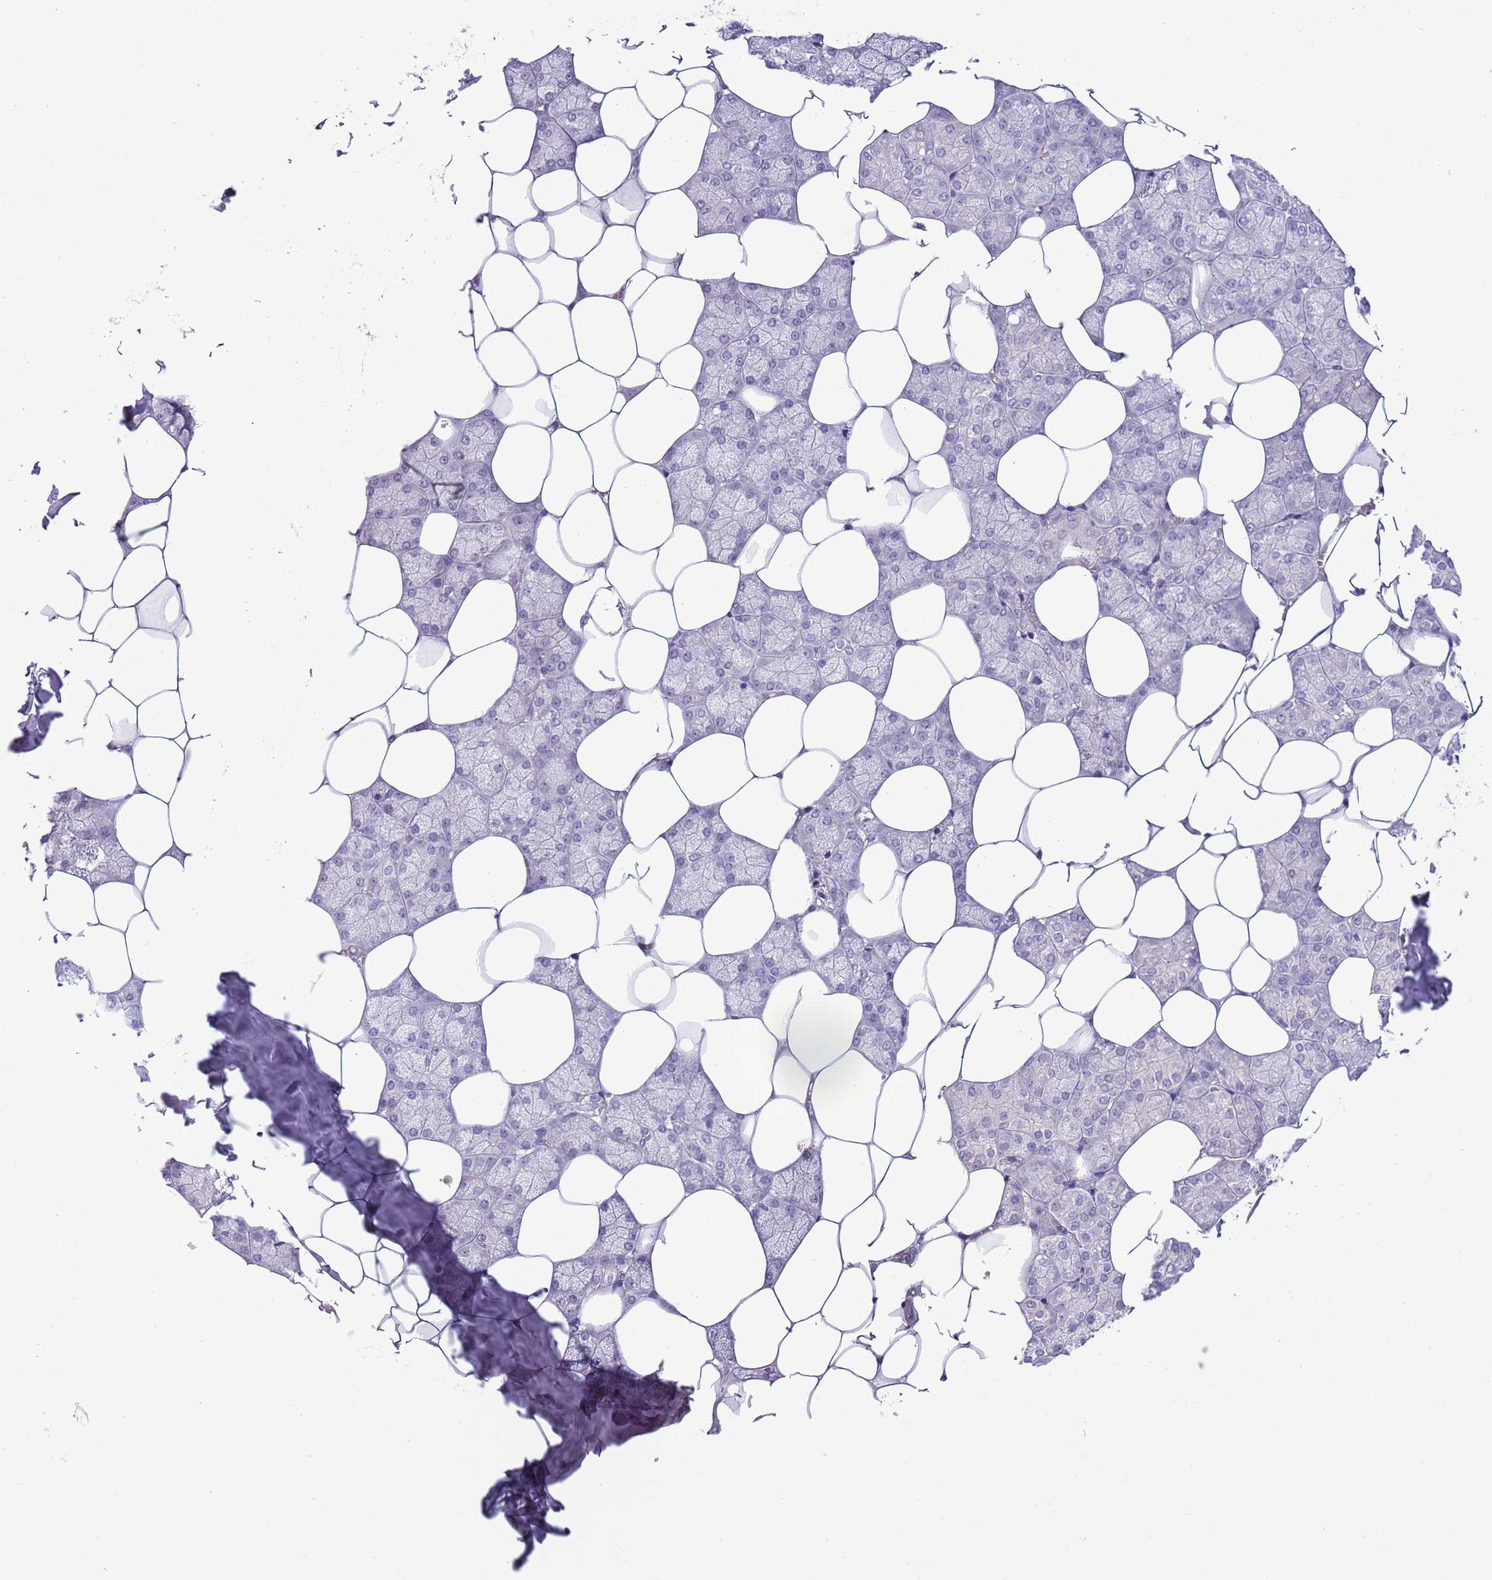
{"staining": {"intensity": "negative", "quantity": "none", "location": "none"}, "tissue": "salivary gland", "cell_type": "Glandular cells", "image_type": "normal", "snomed": [{"axis": "morphology", "description": "Normal tissue, NOS"}, {"axis": "topography", "description": "Salivary gland"}], "caption": "IHC image of benign salivary gland: salivary gland stained with DAB reveals no significant protein positivity in glandular cells. (DAB (3,3'-diaminobenzidine) immunohistochemistry with hematoxylin counter stain).", "gene": "FBRSL1", "patient": {"sex": "male", "age": 62}}